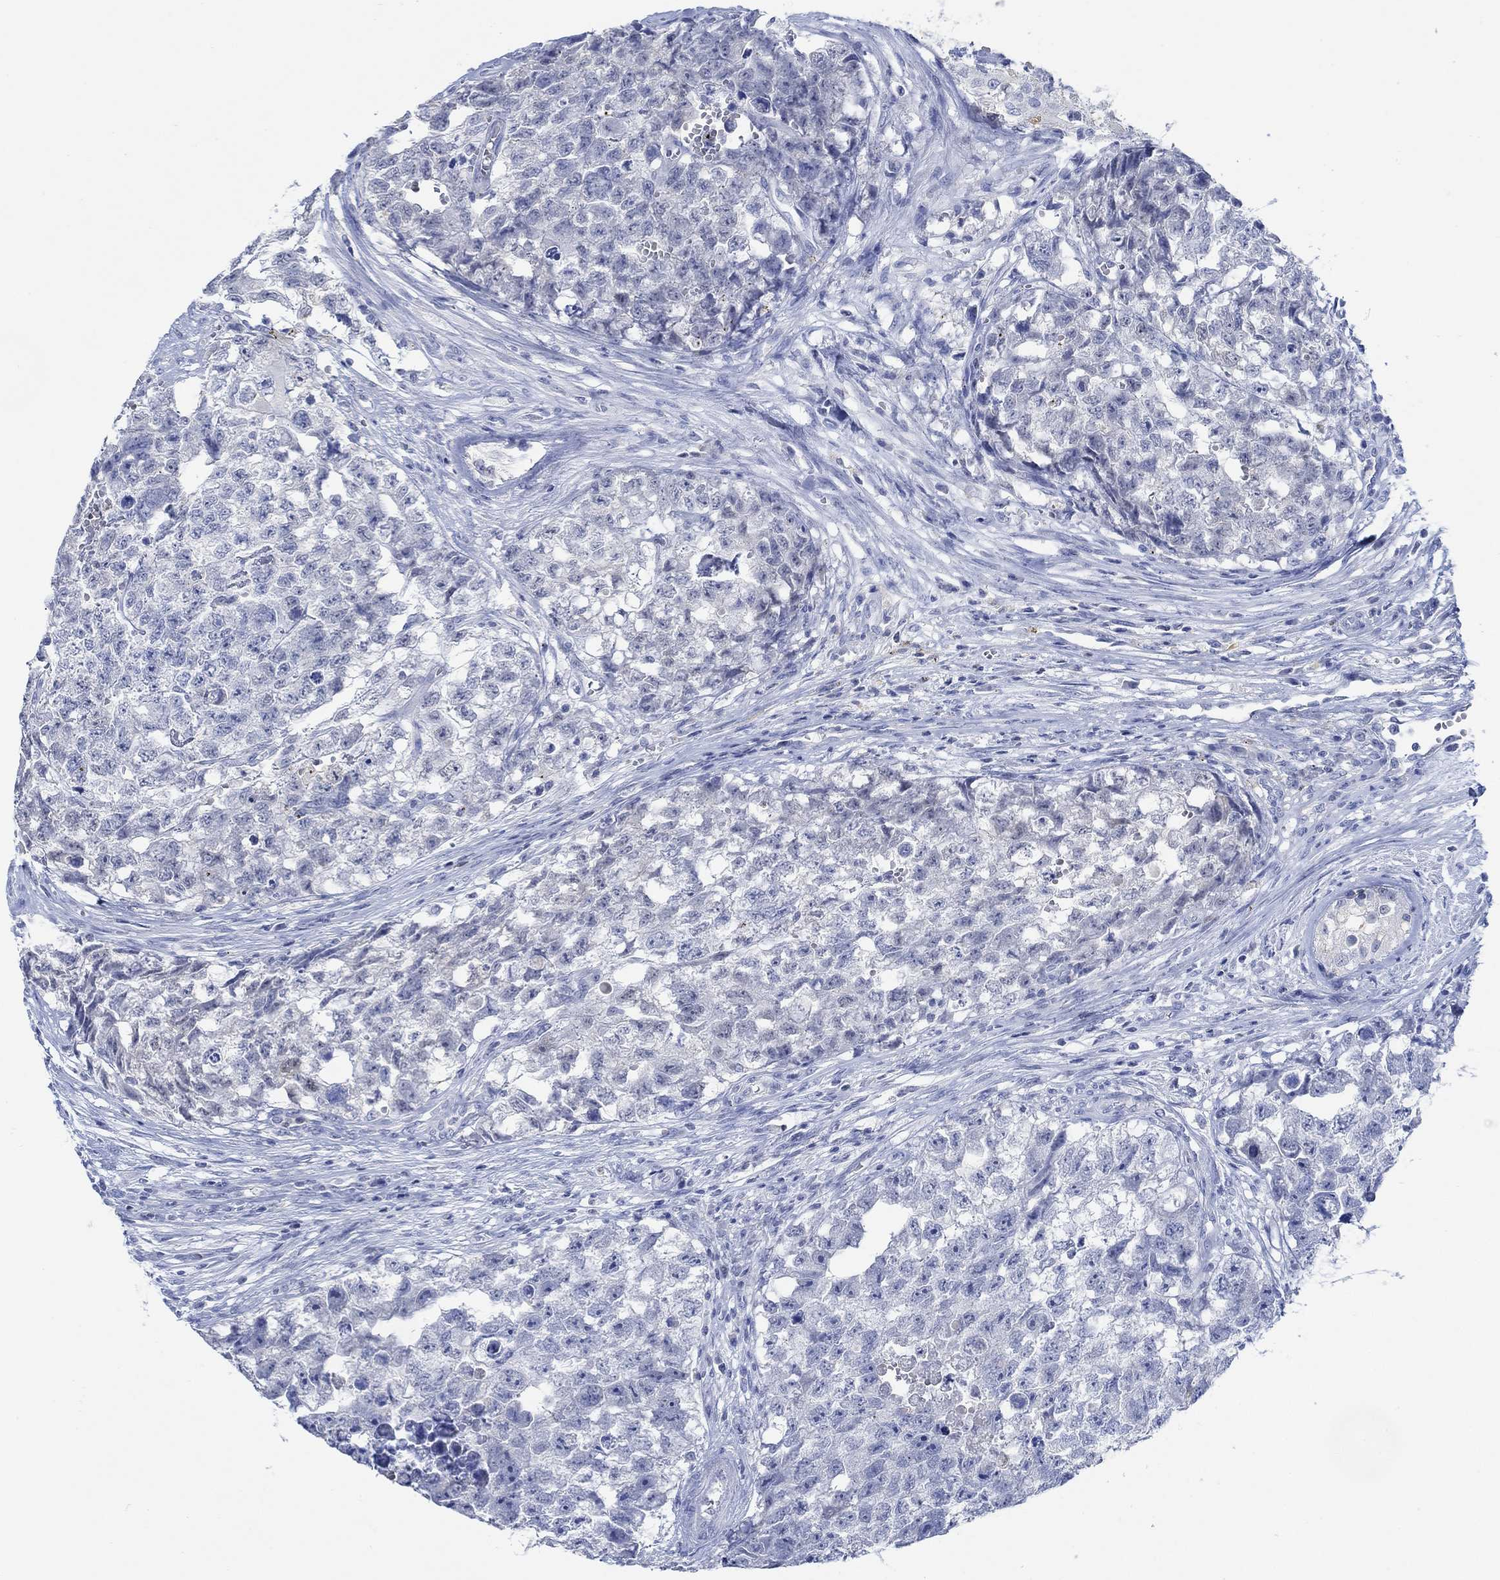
{"staining": {"intensity": "negative", "quantity": "none", "location": "none"}, "tissue": "testis cancer", "cell_type": "Tumor cells", "image_type": "cancer", "snomed": [{"axis": "morphology", "description": "Seminoma, NOS"}, {"axis": "morphology", "description": "Carcinoma, Embryonal, NOS"}, {"axis": "topography", "description": "Testis"}], "caption": "The micrograph demonstrates no staining of tumor cells in seminoma (testis).", "gene": "PPP1R17", "patient": {"sex": "male", "age": 22}}